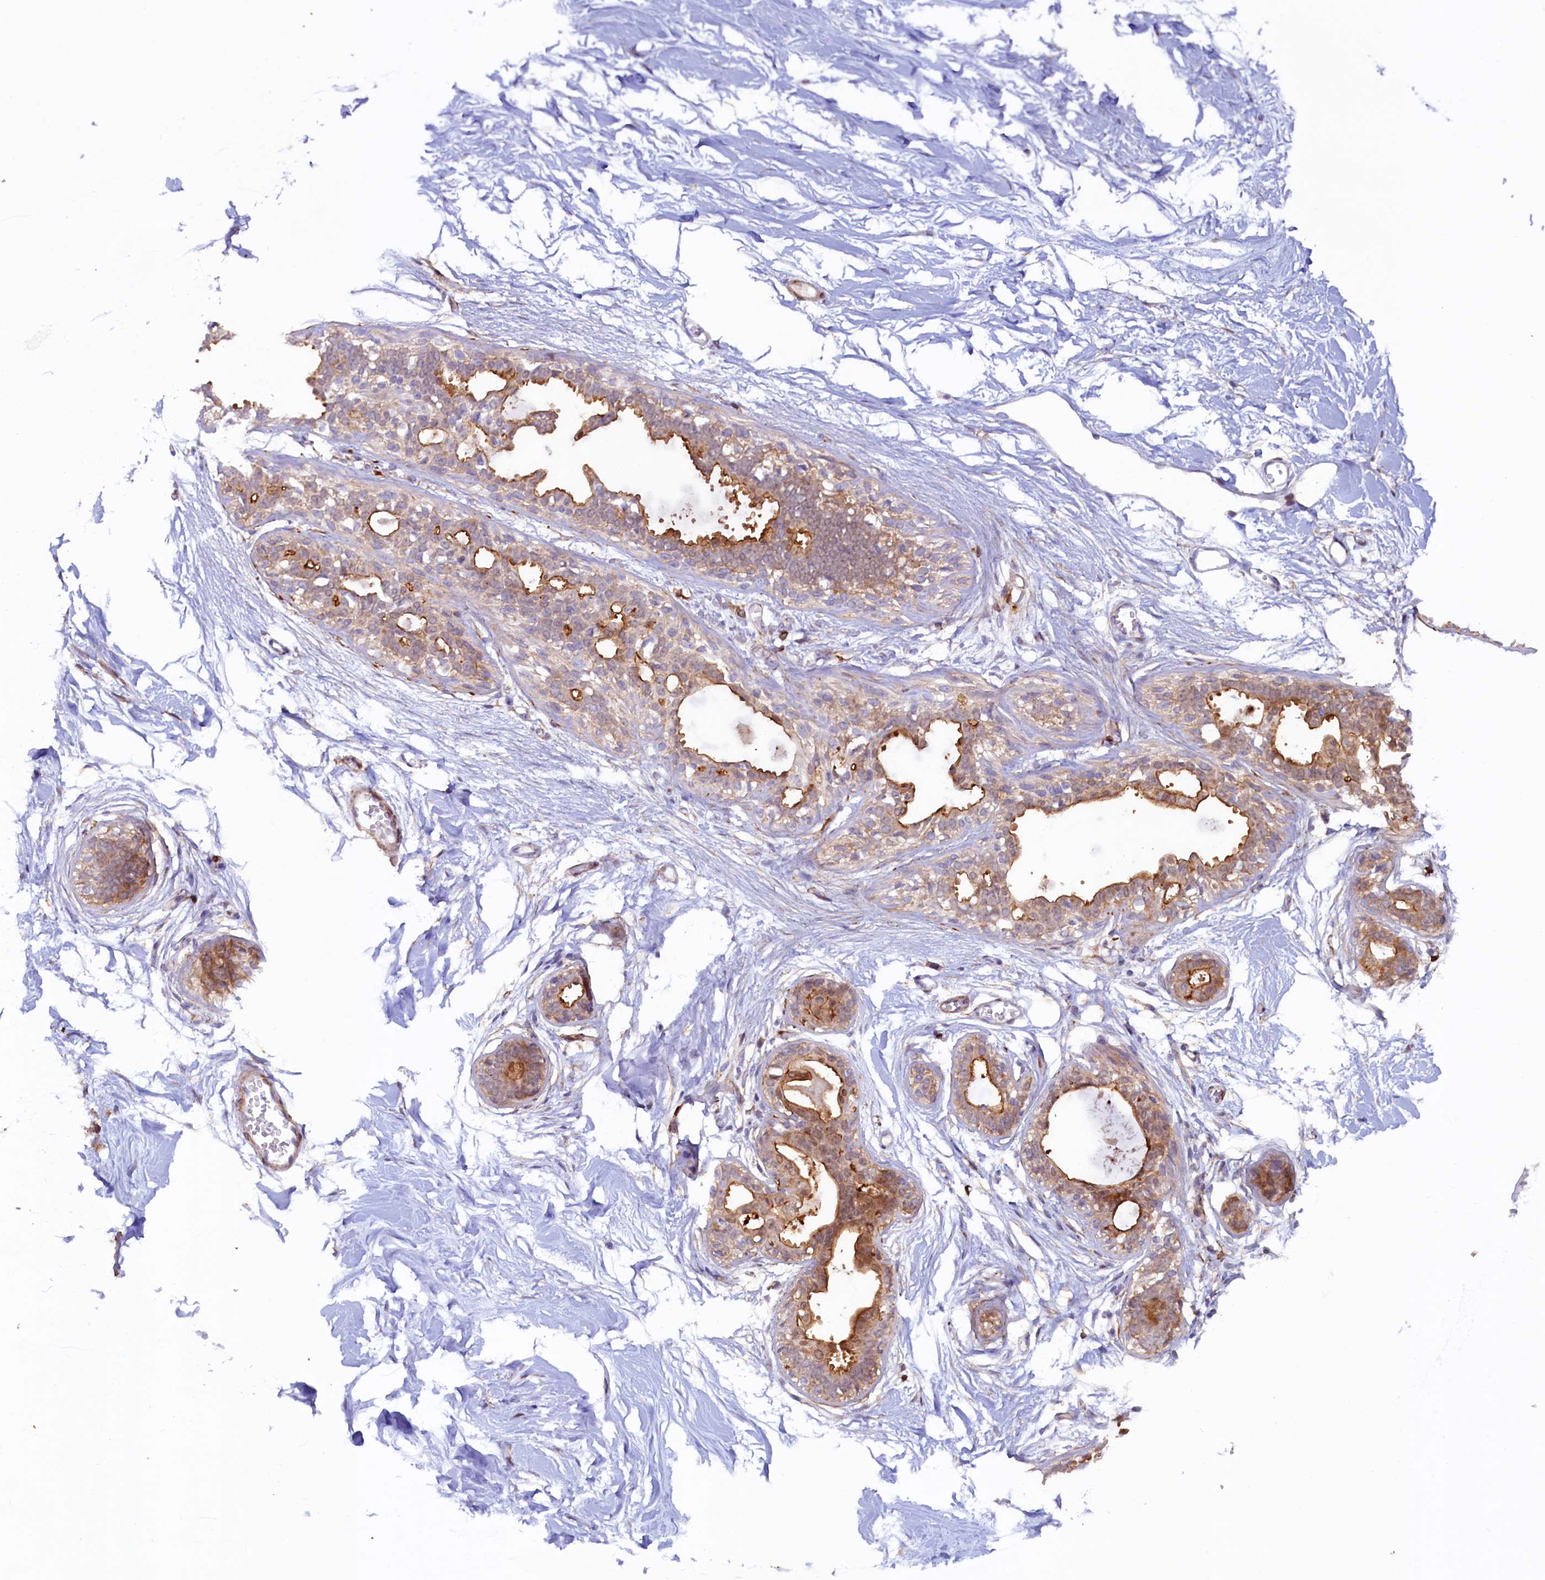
{"staining": {"intensity": "negative", "quantity": "none", "location": "none"}, "tissue": "breast", "cell_type": "Adipocytes", "image_type": "normal", "snomed": [{"axis": "morphology", "description": "Normal tissue, NOS"}, {"axis": "topography", "description": "Breast"}], "caption": "The micrograph reveals no significant expression in adipocytes of breast.", "gene": "PACSIN3", "patient": {"sex": "female", "age": 45}}